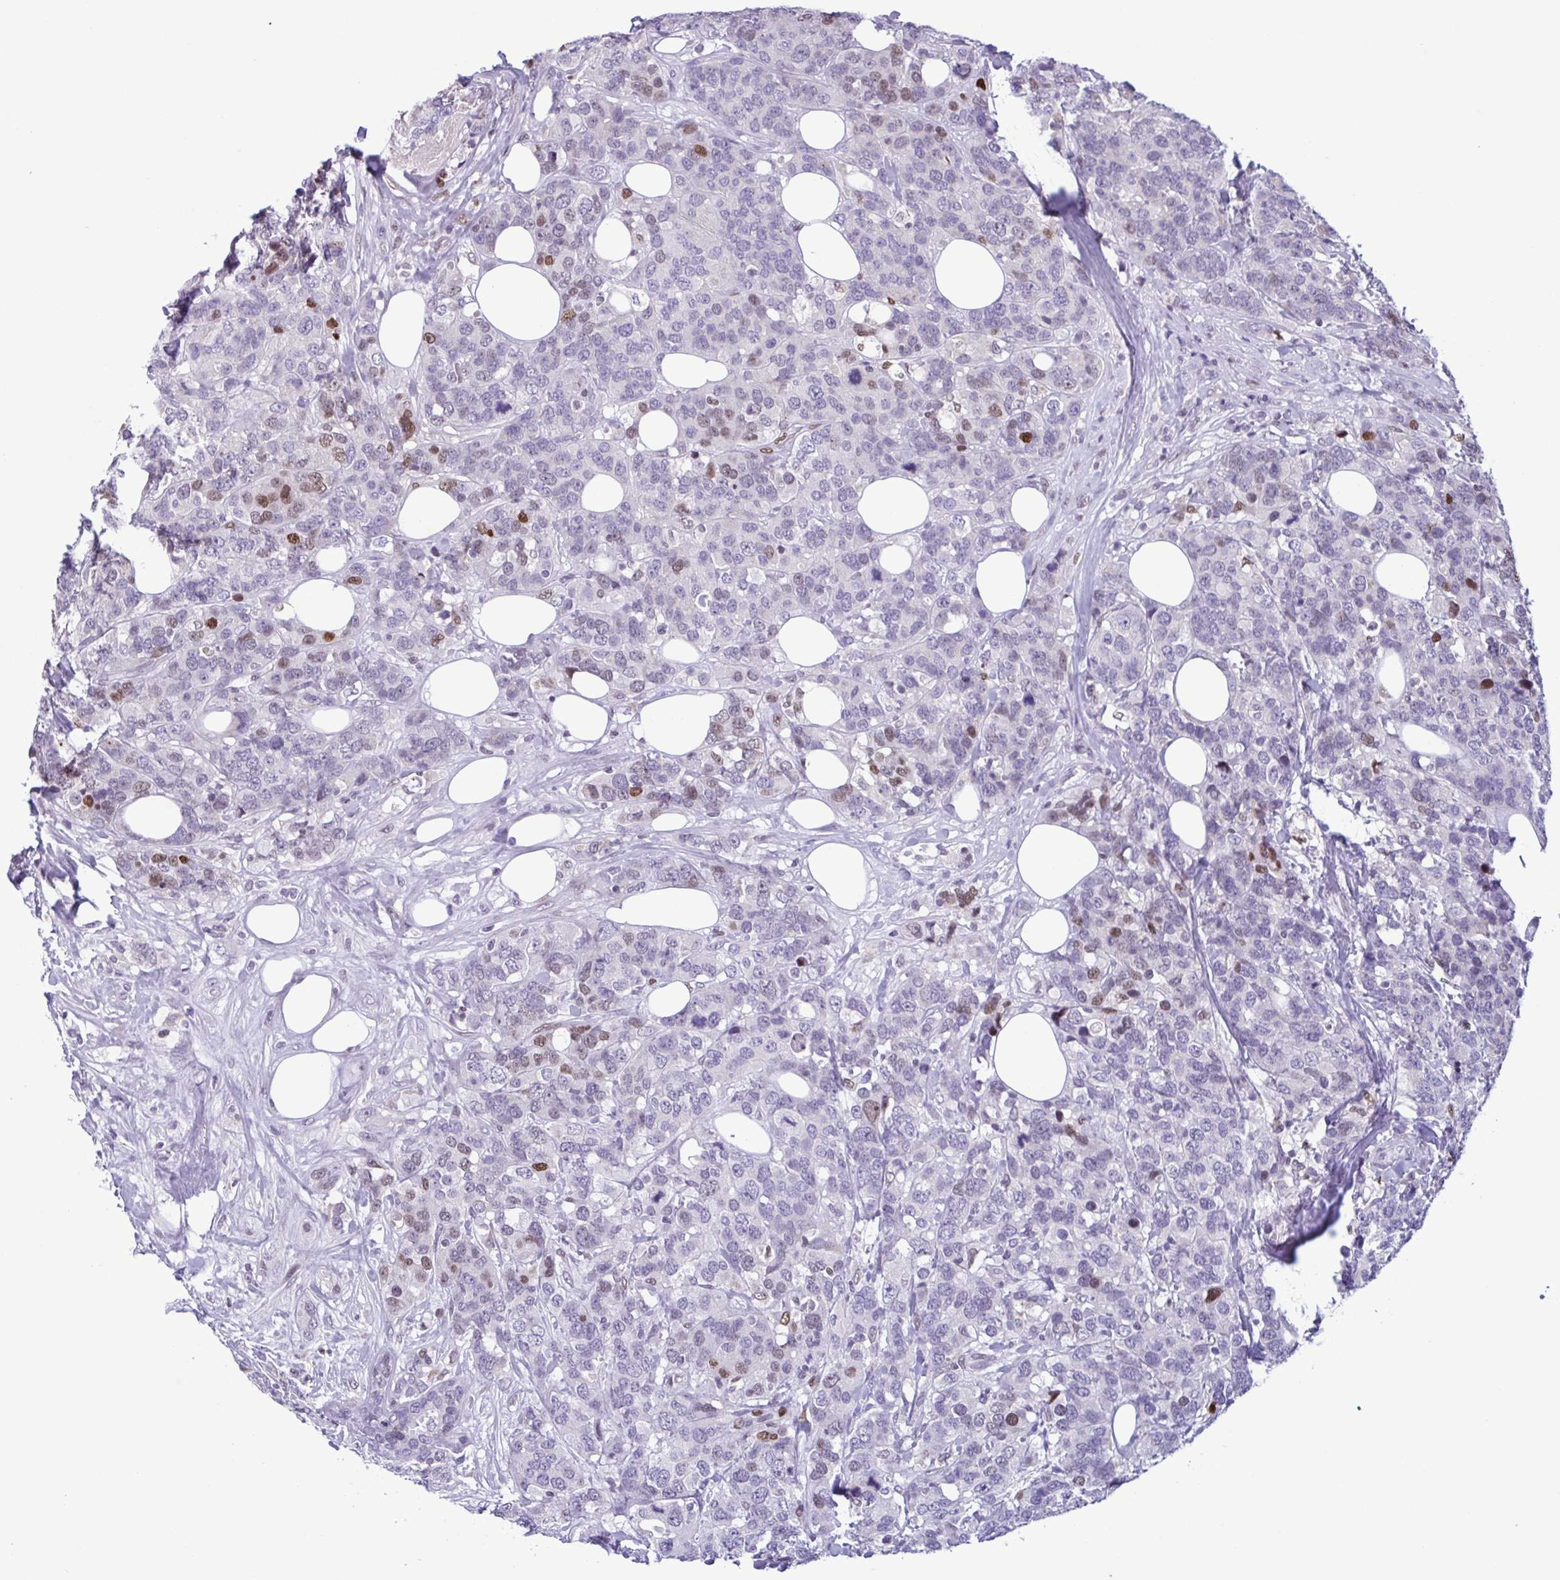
{"staining": {"intensity": "moderate", "quantity": "<25%", "location": "nuclear"}, "tissue": "breast cancer", "cell_type": "Tumor cells", "image_type": "cancer", "snomed": [{"axis": "morphology", "description": "Lobular carcinoma"}, {"axis": "topography", "description": "Breast"}], "caption": "Immunohistochemistry histopathology image of human lobular carcinoma (breast) stained for a protein (brown), which displays low levels of moderate nuclear staining in about <25% of tumor cells.", "gene": "IRF1", "patient": {"sex": "female", "age": 59}}